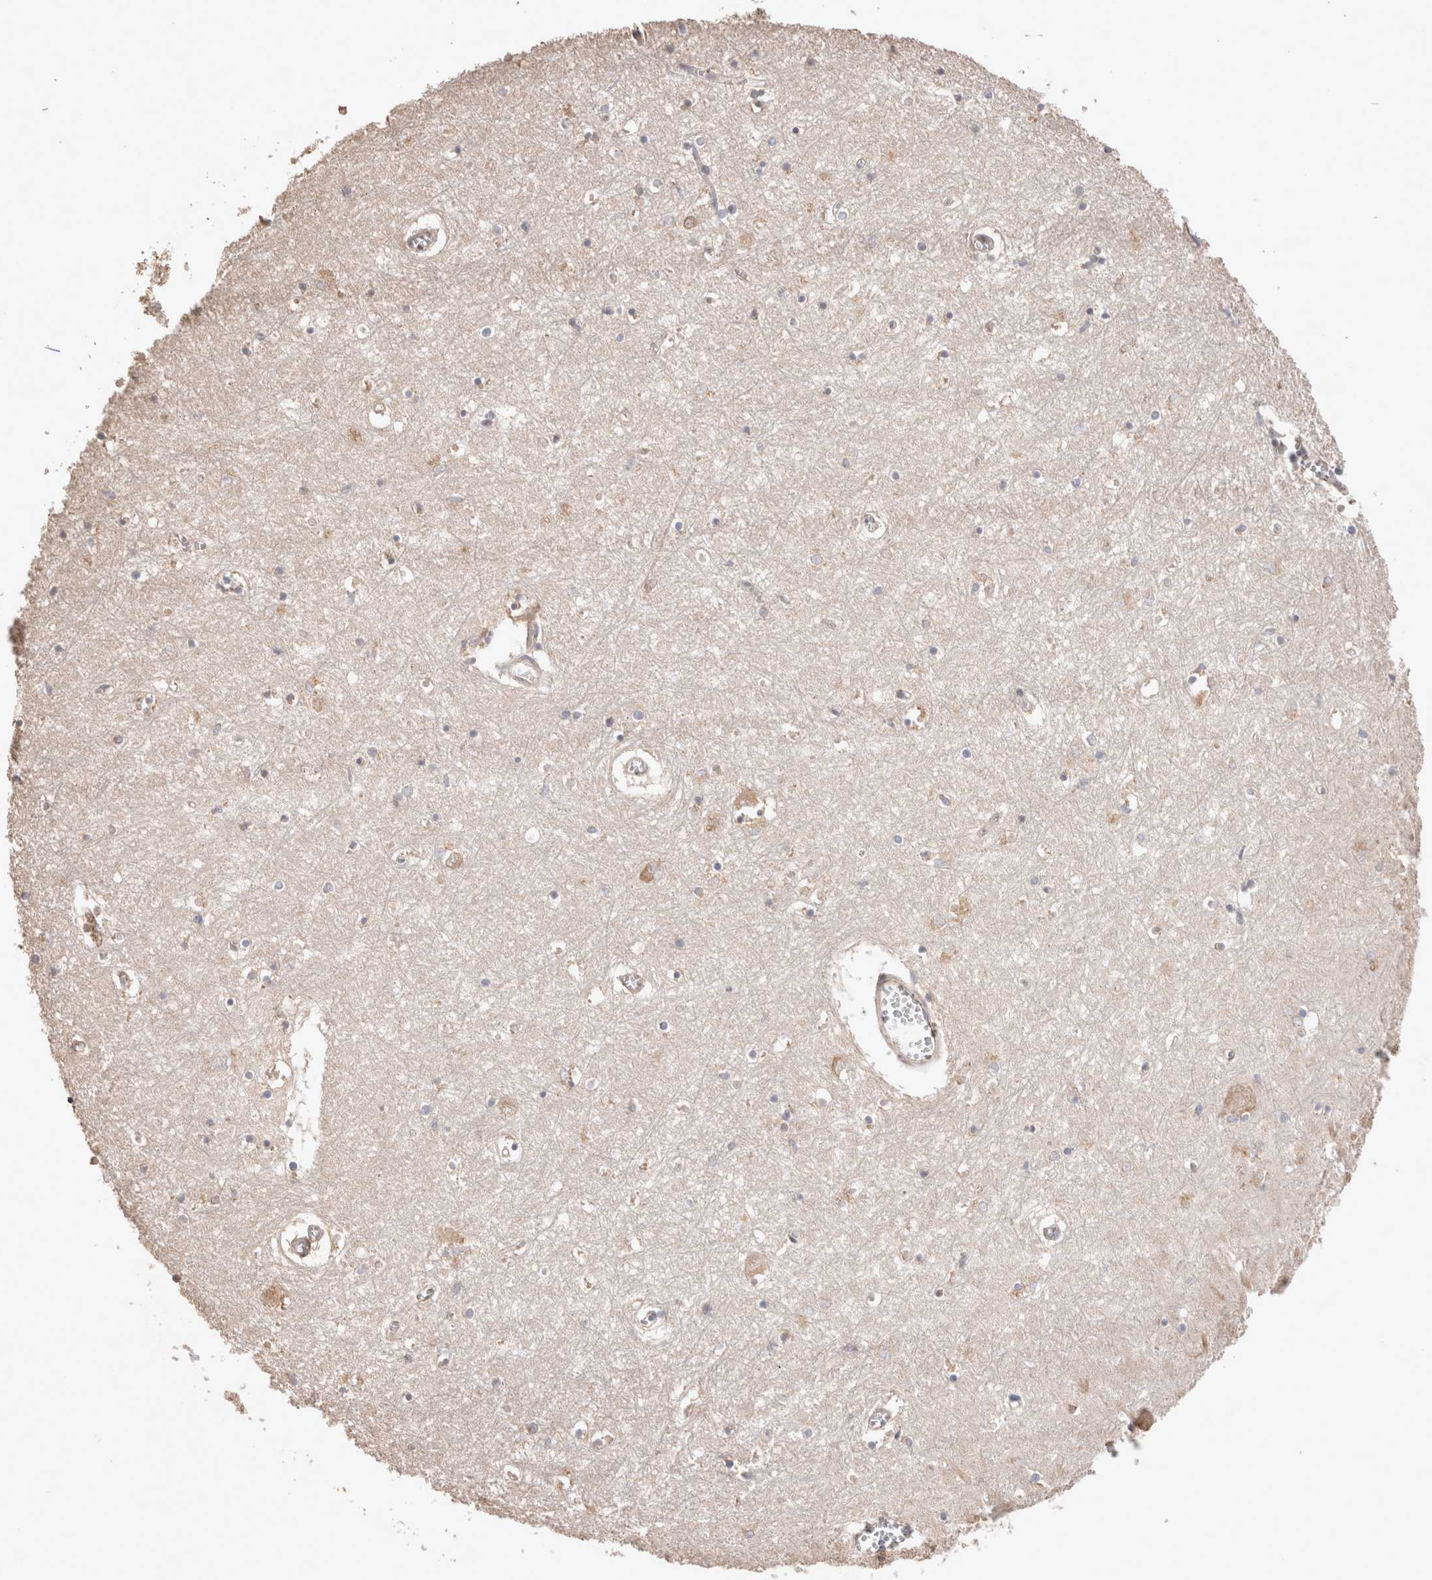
{"staining": {"intensity": "negative", "quantity": "none", "location": "none"}, "tissue": "hippocampus", "cell_type": "Glial cells", "image_type": "normal", "snomed": [{"axis": "morphology", "description": "Normal tissue, NOS"}, {"axis": "topography", "description": "Hippocampus"}], "caption": "Micrograph shows no protein expression in glial cells of unremarkable hippocampus. (Stains: DAB (3,3'-diaminobenzidine) IHC with hematoxylin counter stain, Microscopy: brightfield microscopy at high magnification).", "gene": "HROB", "patient": {"sex": "male", "age": 70}}